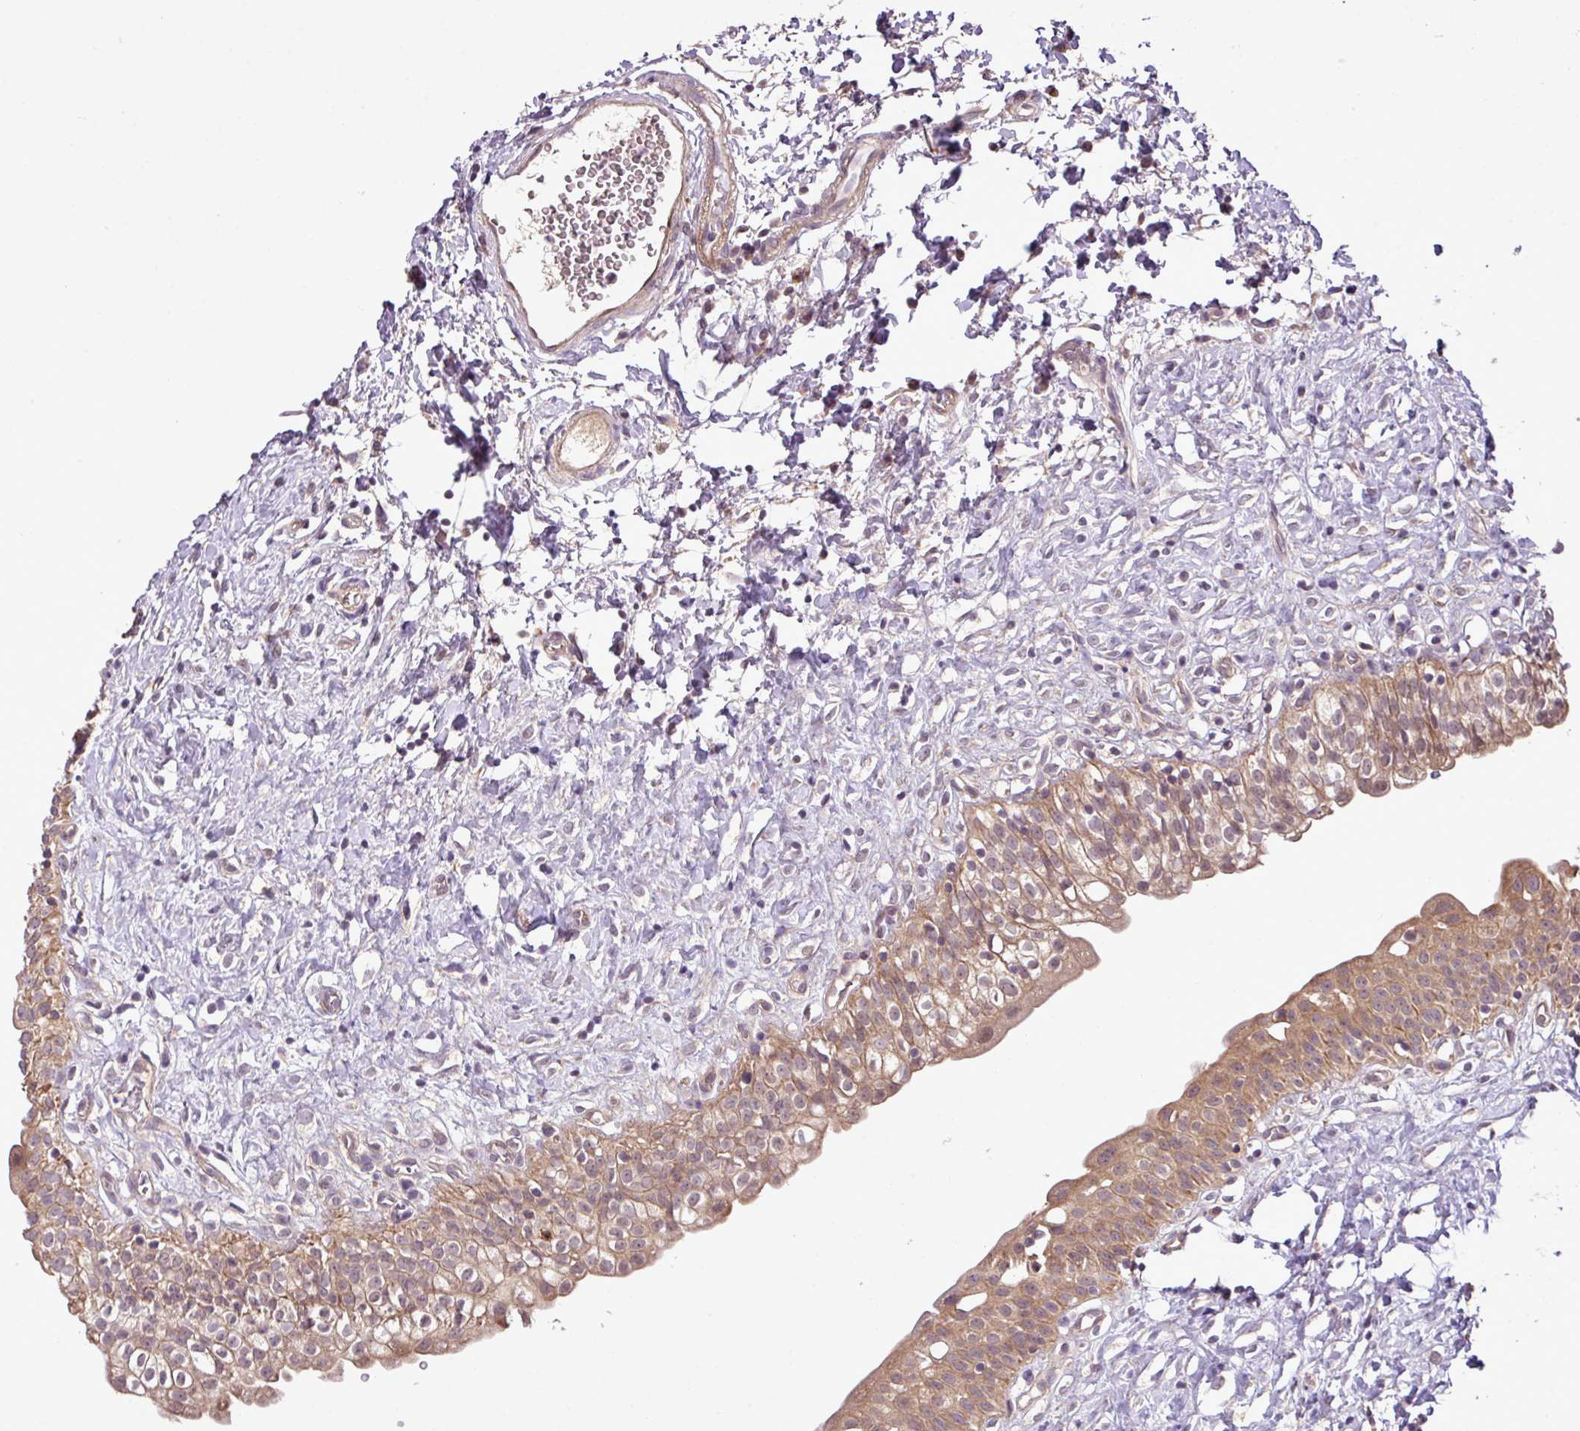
{"staining": {"intensity": "moderate", "quantity": ">75%", "location": "cytoplasmic/membranous"}, "tissue": "urinary bladder", "cell_type": "Urothelial cells", "image_type": "normal", "snomed": [{"axis": "morphology", "description": "Normal tissue, NOS"}, {"axis": "topography", "description": "Urinary bladder"}], "caption": "Urothelial cells demonstrate medium levels of moderate cytoplasmic/membranous positivity in about >75% of cells in unremarkable urinary bladder. (DAB (3,3'-diaminobenzidine) = brown stain, brightfield microscopy at high magnification).", "gene": "XIAP", "patient": {"sex": "male", "age": 51}}